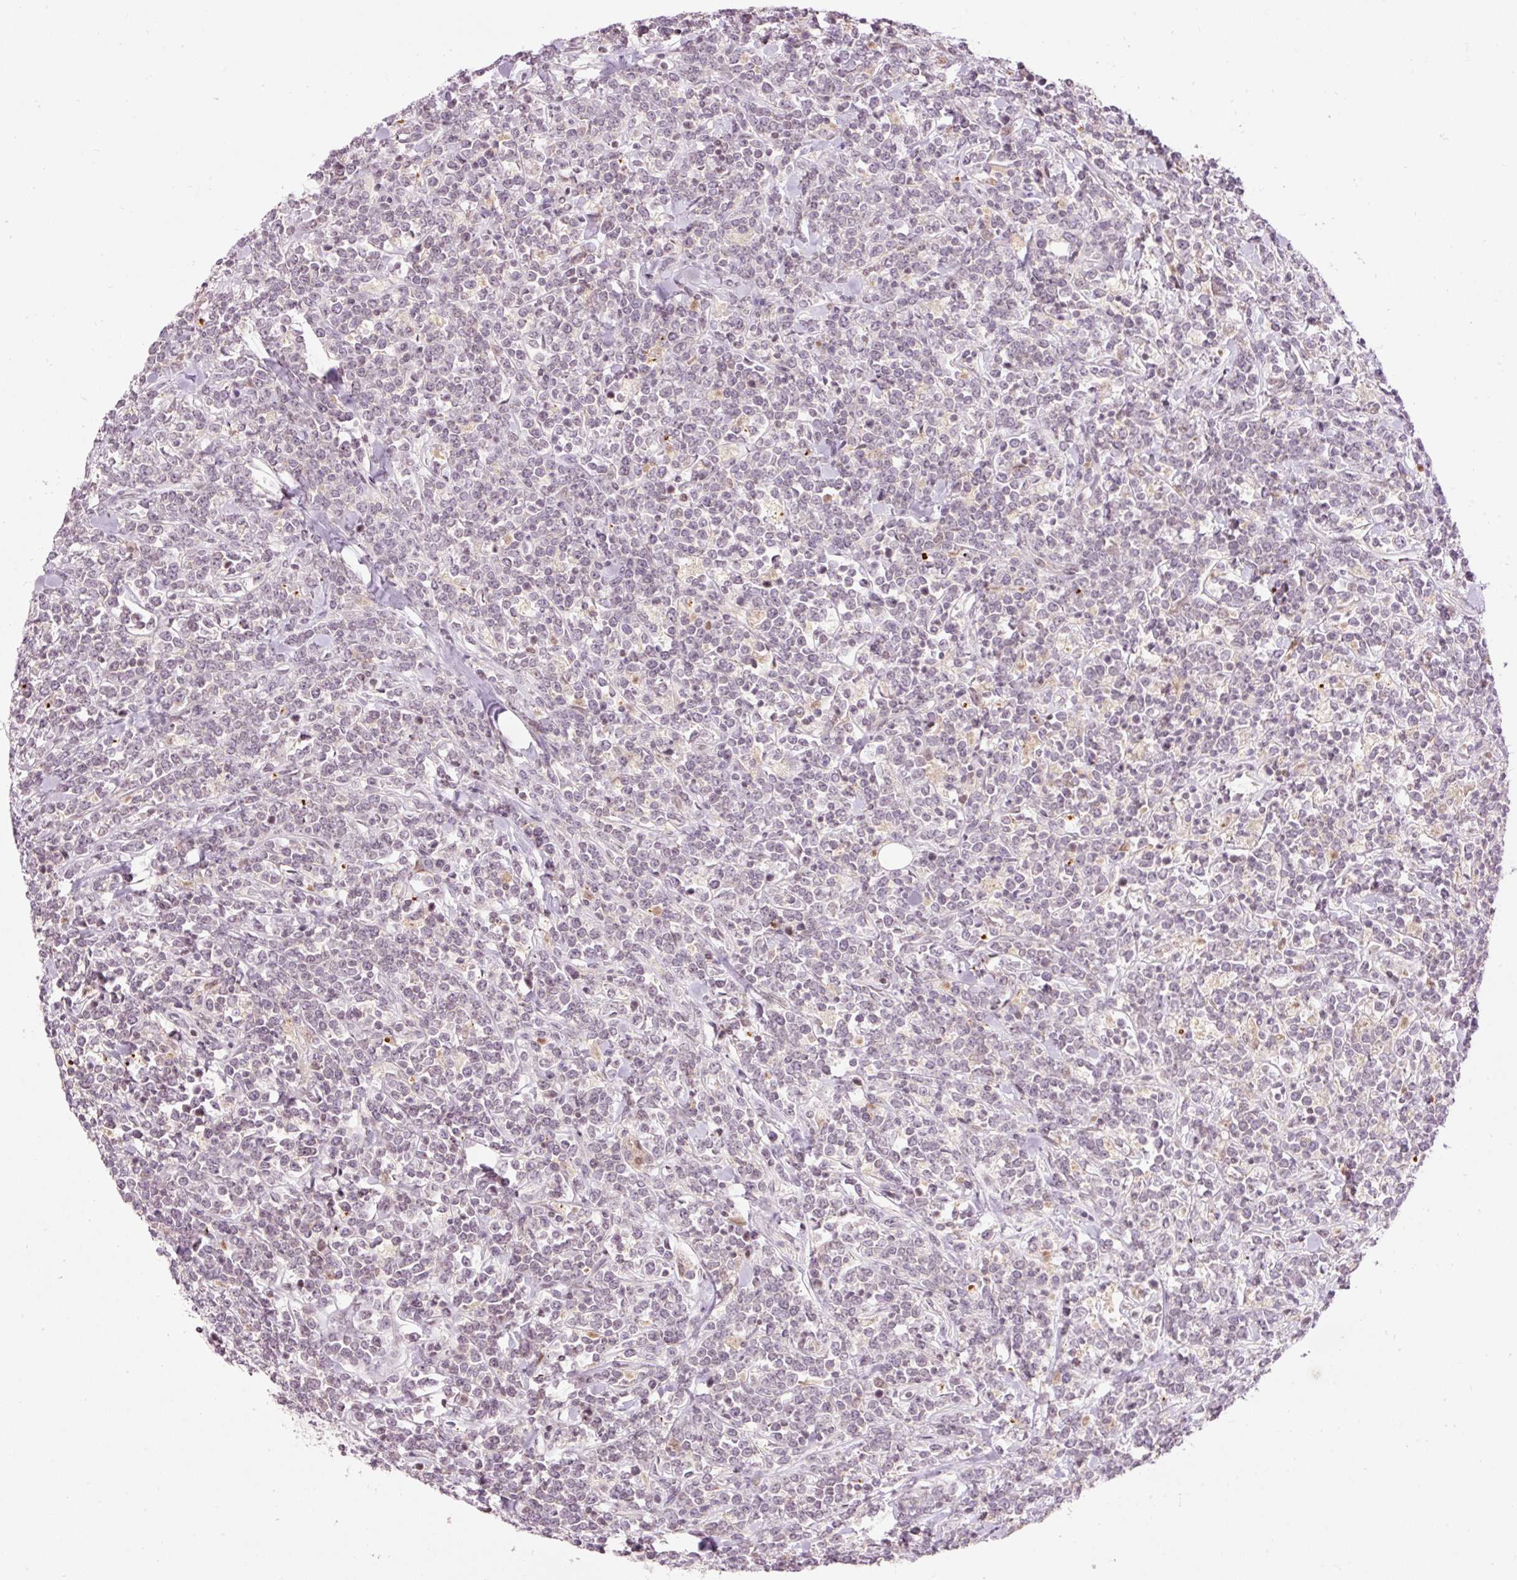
{"staining": {"intensity": "negative", "quantity": "none", "location": "none"}, "tissue": "lymphoma", "cell_type": "Tumor cells", "image_type": "cancer", "snomed": [{"axis": "morphology", "description": "Malignant lymphoma, non-Hodgkin's type, High grade"}, {"axis": "topography", "description": "Small intestine"}, {"axis": "topography", "description": "Colon"}], "caption": "Immunohistochemistry micrograph of lymphoma stained for a protein (brown), which displays no positivity in tumor cells.", "gene": "ABHD11", "patient": {"sex": "male", "age": 8}}